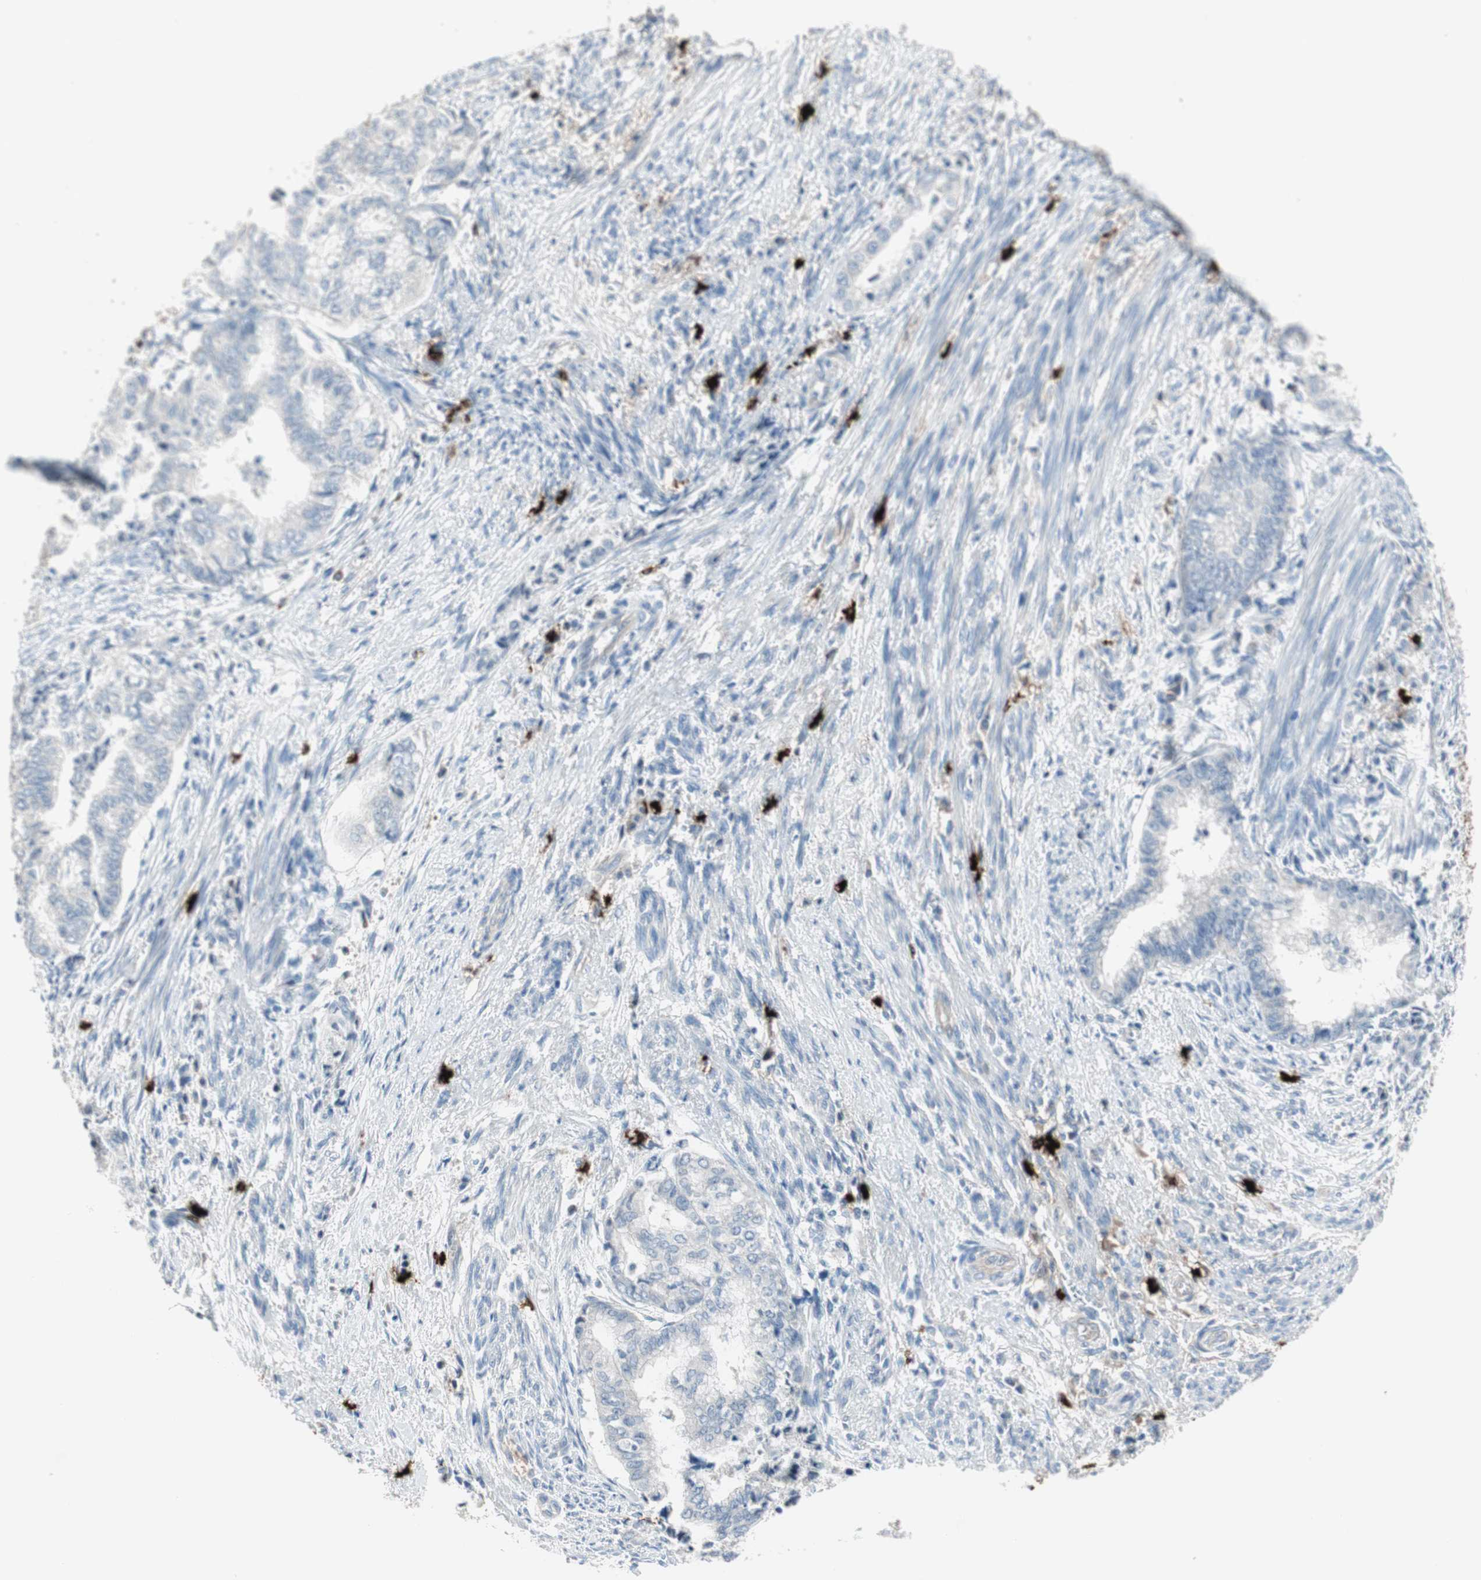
{"staining": {"intensity": "negative", "quantity": "none", "location": "none"}, "tissue": "endometrial cancer", "cell_type": "Tumor cells", "image_type": "cancer", "snomed": [{"axis": "morphology", "description": "Necrosis, NOS"}, {"axis": "morphology", "description": "Adenocarcinoma, NOS"}, {"axis": "topography", "description": "Endometrium"}], "caption": "Tumor cells are negative for brown protein staining in endometrial adenocarcinoma.", "gene": "CPA3", "patient": {"sex": "female", "age": 79}}